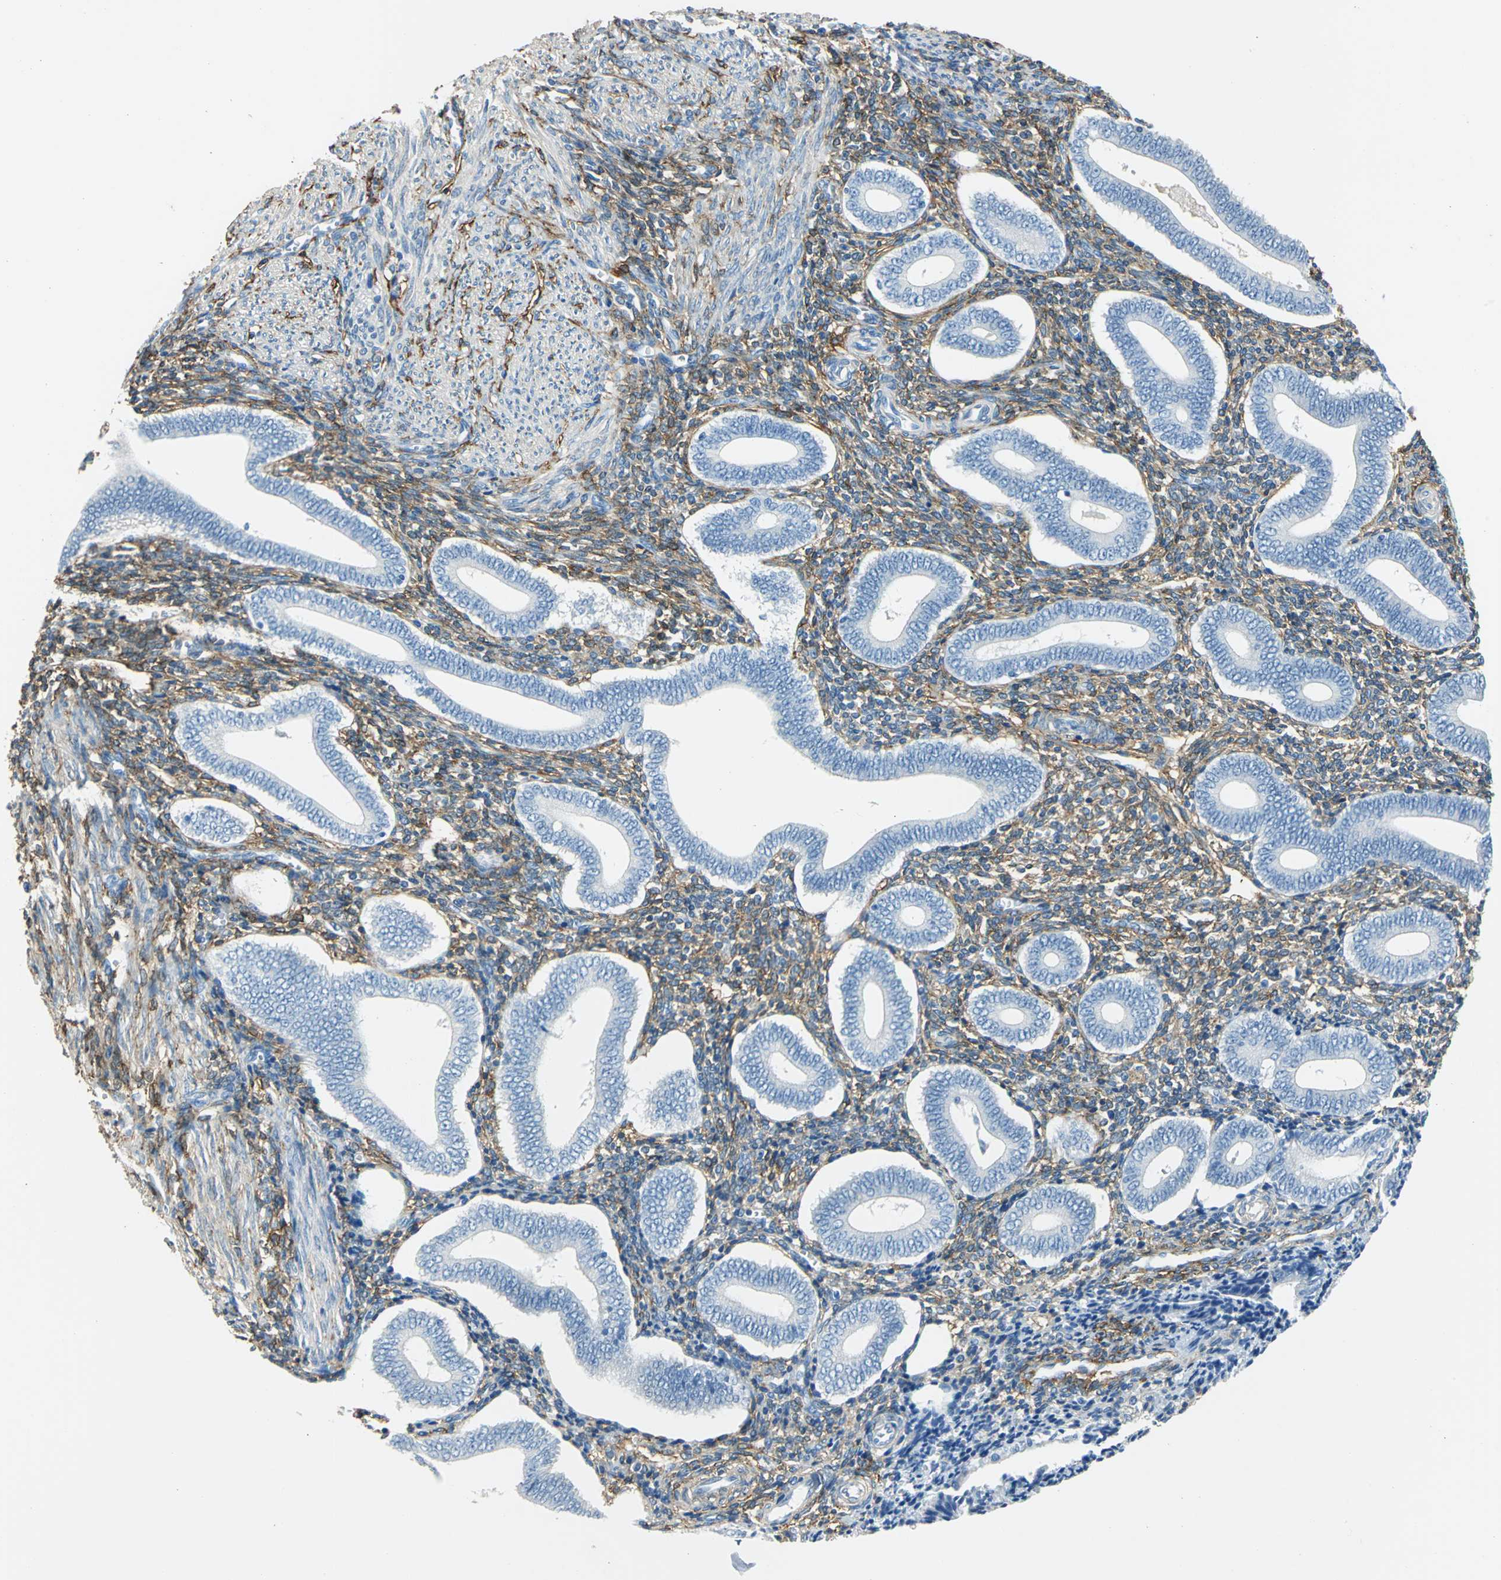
{"staining": {"intensity": "moderate", "quantity": ">75%", "location": "cytoplasmic/membranous"}, "tissue": "endometrium", "cell_type": "Cells in endometrial stroma", "image_type": "normal", "snomed": [{"axis": "morphology", "description": "Normal tissue, NOS"}, {"axis": "topography", "description": "Uterus"}, {"axis": "topography", "description": "Endometrium"}], "caption": "Immunohistochemical staining of normal endometrium displays >75% levels of moderate cytoplasmic/membranous protein positivity in approximately >75% of cells in endometrial stroma.", "gene": "AKAP12", "patient": {"sex": "female", "age": 33}}